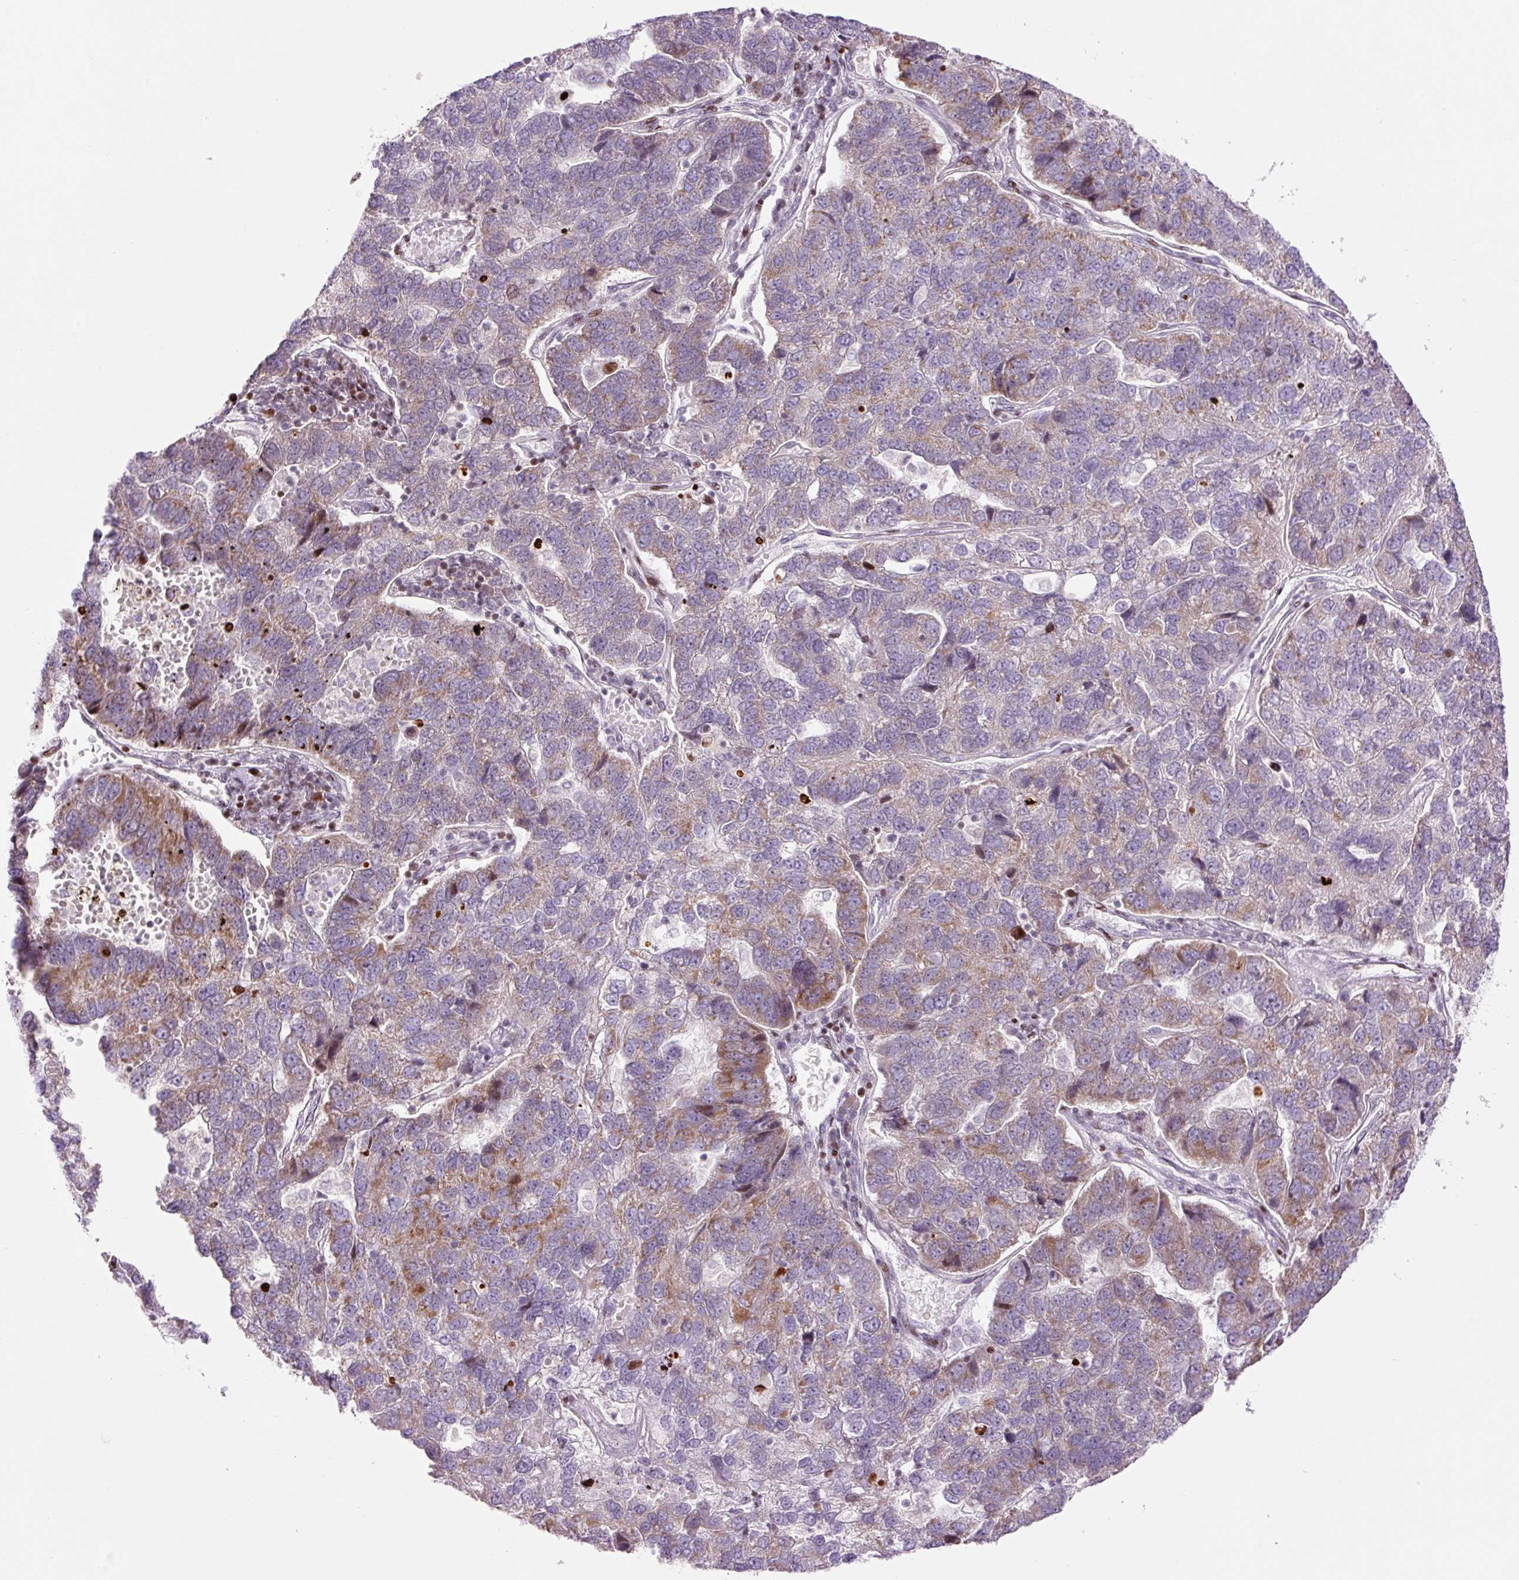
{"staining": {"intensity": "moderate", "quantity": "25%-75%", "location": "cytoplasmic/membranous"}, "tissue": "pancreatic cancer", "cell_type": "Tumor cells", "image_type": "cancer", "snomed": [{"axis": "morphology", "description": "Adenocarcinoma, NOS"}, {"axis": "topography", "description": "Pancreas"}], "caption": "Human pancreatic cancer stained with a brown dye exhibits moderate cytoplasmic/membranous positive staining in about 25%-75% of tumor cells.", "gene": "TMEM177", "patient": {"sex": "female", "age": 61}}